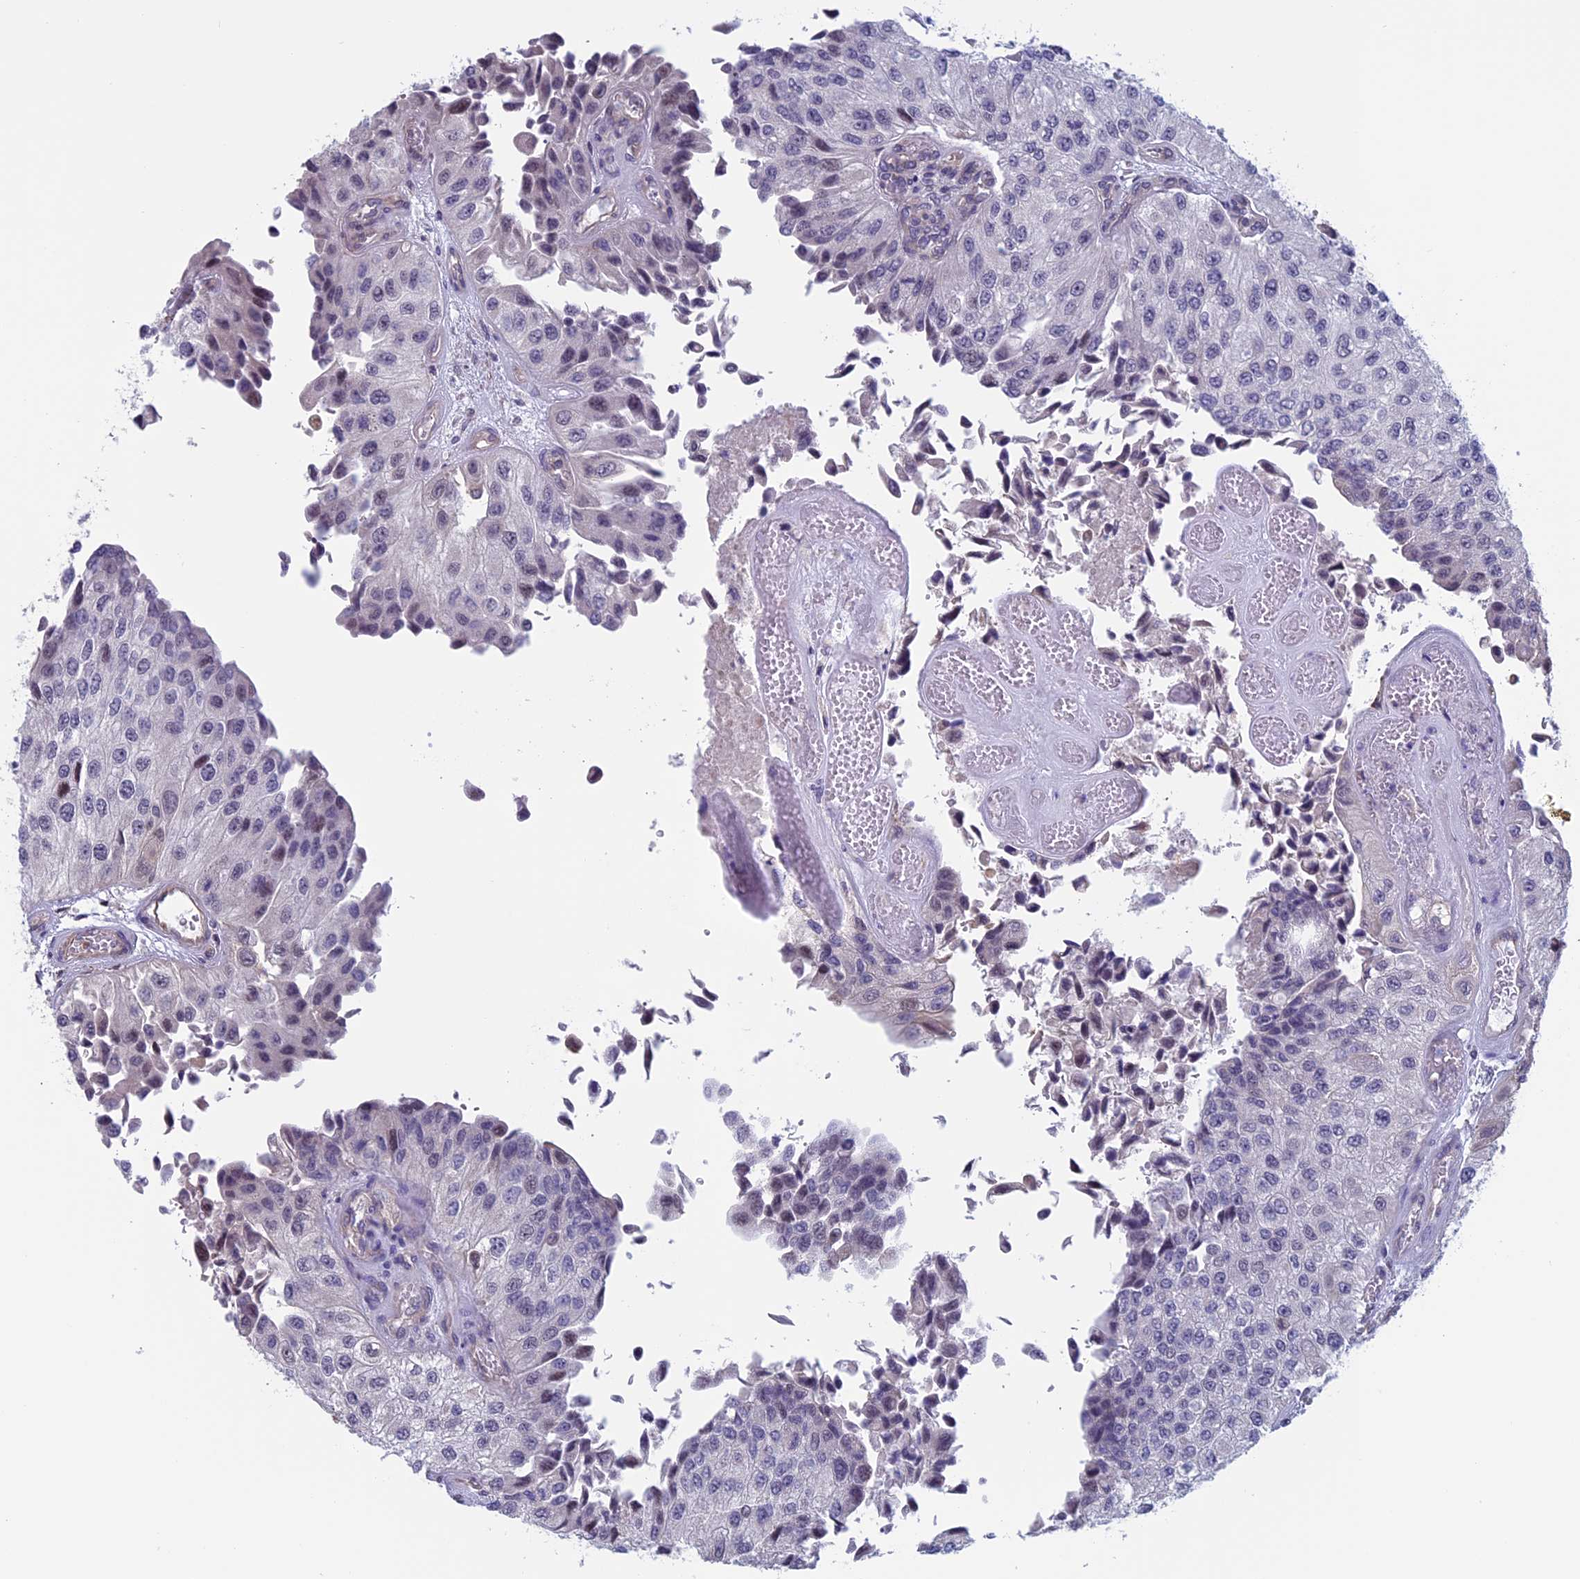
{"staining": {"intensity": "negative", "quantity": "none", "location": "none"}, "tissue": "urothelial cancer", "cell_type": "Tumor cells", "image_type": "cancer", "snomed": [{"axis": "morphology", "description": "Urothelial carcinoma, High grade"}, {"axis": "topography", "description": "Kidney"}, {"axis": "topography", "description": "Urinary bladder"}], "caption": "A micrograph of human urothelial carcinoma (high-grade) is negative for staining in tumor cells.", "gene": "SLC1A6", "patient": {"sex": "male", "age": 77}}